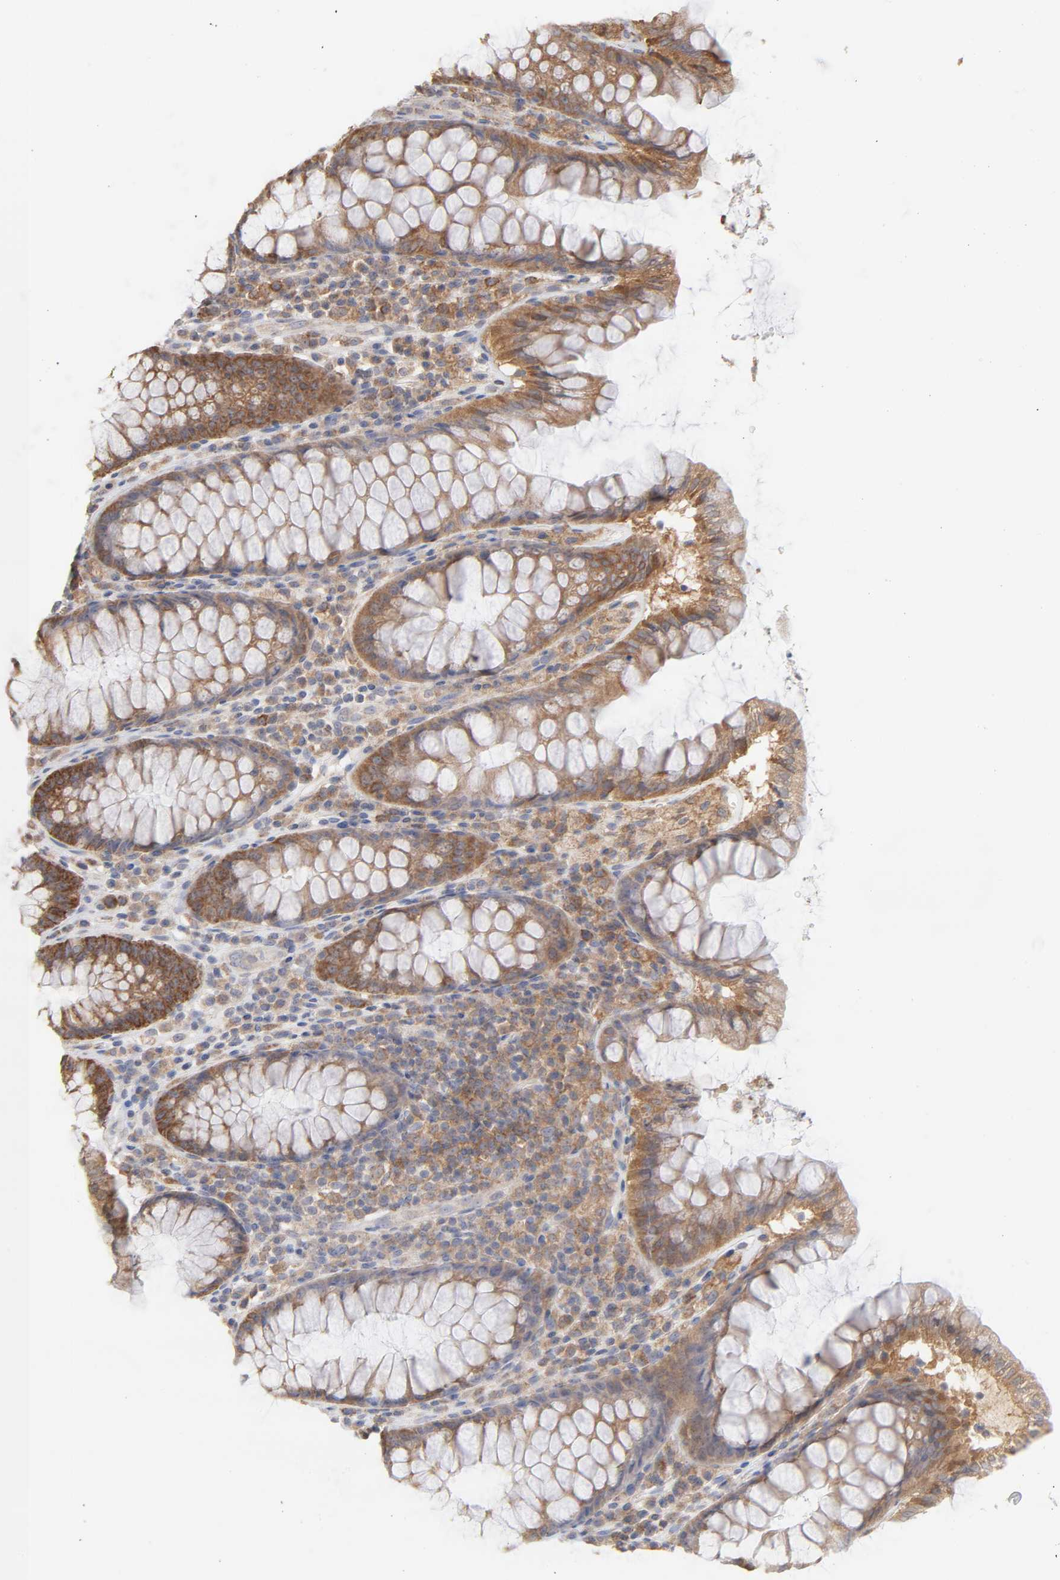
{"staining": {"intensity": "negative", "quantity": "none", "location": "none"}, "tissue": "colon", "cell_type": "Endothelial cells", "image_type": "normal", "snomed": [{"axis": "morphology", "description": "Normal tissue, NOS"}, {"axis": "topography", "description": "Colon"}], "caption": "IHC image of benign colon: human colon stained with DAB shows no significant protein expression in endothelial cells.", "gene": "PPFIBP2", "patient": {"sex": "female", "age": 46}}